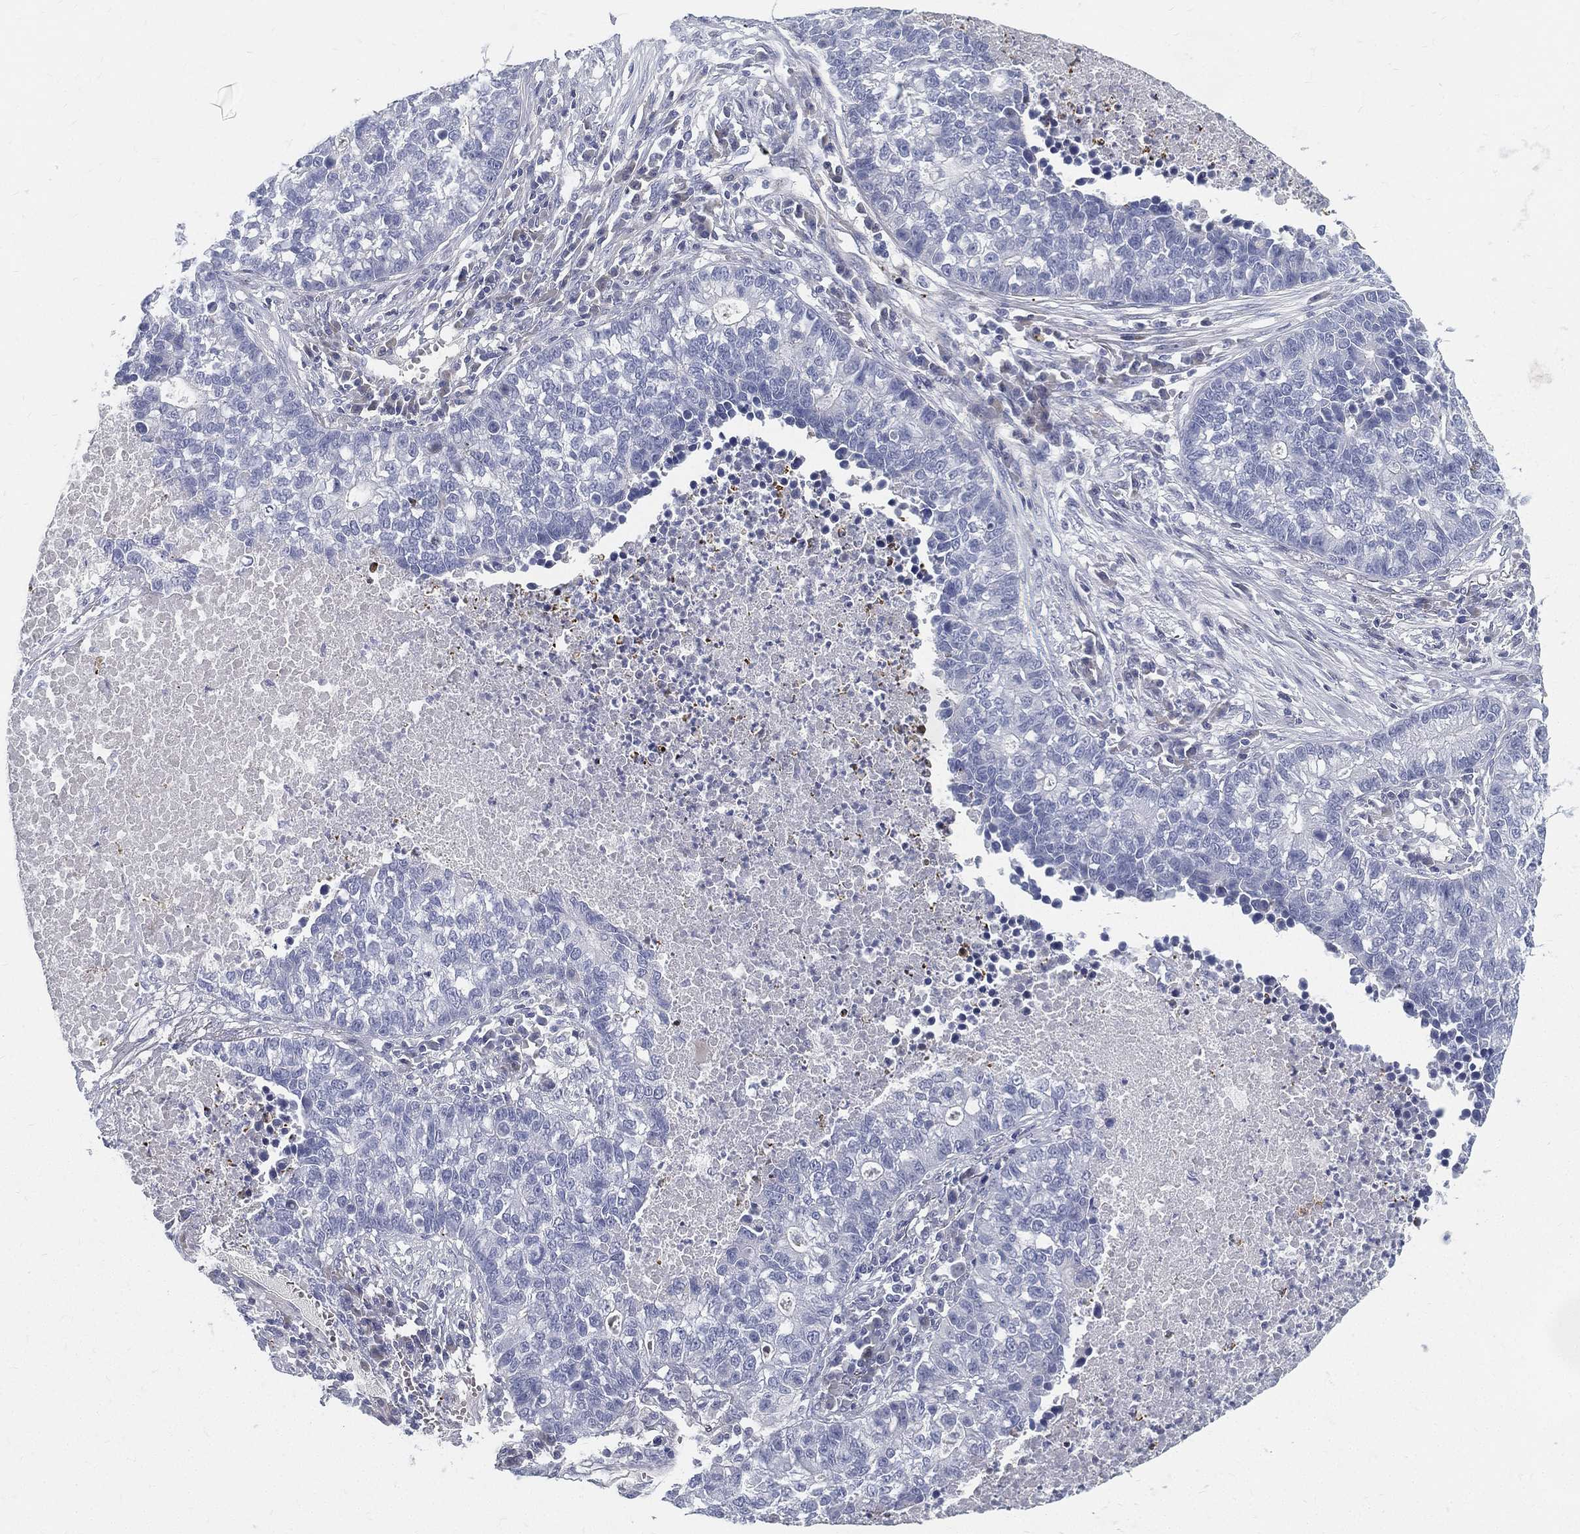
{"staining": {"intensity": "negative", "quantity": "none", "location": "none"}, "tissue": "lung cancer", "cell_type": "Tumor cells", "image_type": "cancer", "snomed": [{"axis": "morphology", "description": "Adenocarcinoma, NOS"}, {"axis": "topography", "description": "Lung"}], "caption": "Histopathology image shows no significant protein positivity in tumor cells of lung adenocarcinoma. (Brightfield microscopy of DAB immunohistochemistry (IHC) at high magnification).", "gene": "SPPL2C", "patient": {"sex": "male", "age": 57}}